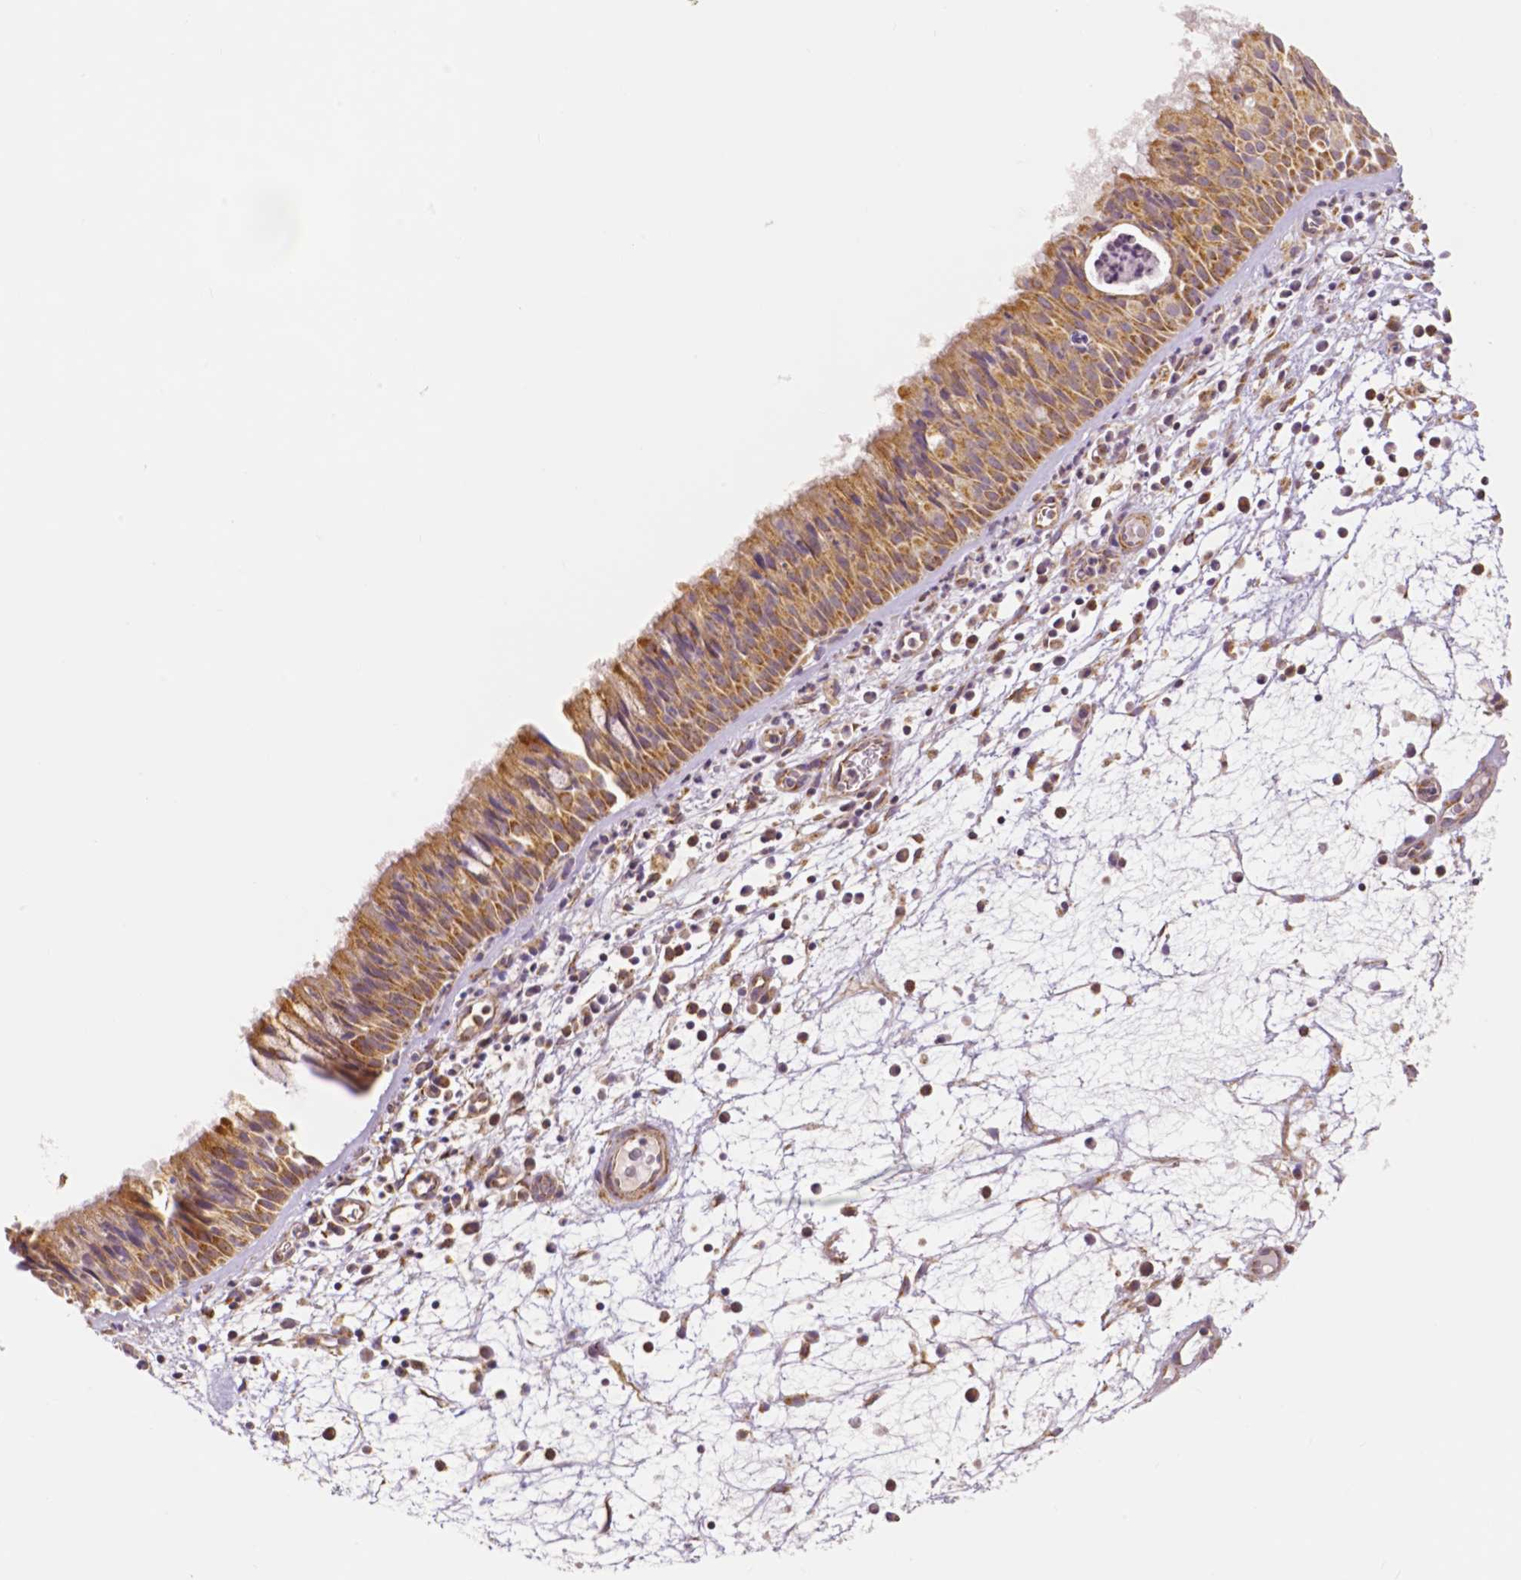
{"staining": {"intensity": "moderate", "quantity": ">75%", "location": "cytoplasmic/membranous"}, "tissue": "nasopharynx", "cell_type": "Respiratory epithelial cells", "image_type": "normal", "snomed": [{"axis": "morphology", "description": "Normal tissue, NOS"}, {"axis": "topography", "description": "Nasopharynx"}], "caption": "Immunohistochemical staining of normal human nasopharynx shows medium levels of moderate cytoplasmic/membranous expression in about >75% of respiratory epithelial cells. Using DAB (3,3'-diaminobenzidine) (brown) and hematoxylin (blue) stains, captured at high magnification using brightfield microscopy.", "gene": "RHOT1", "patient": {"sex": "male", "age": 67}}